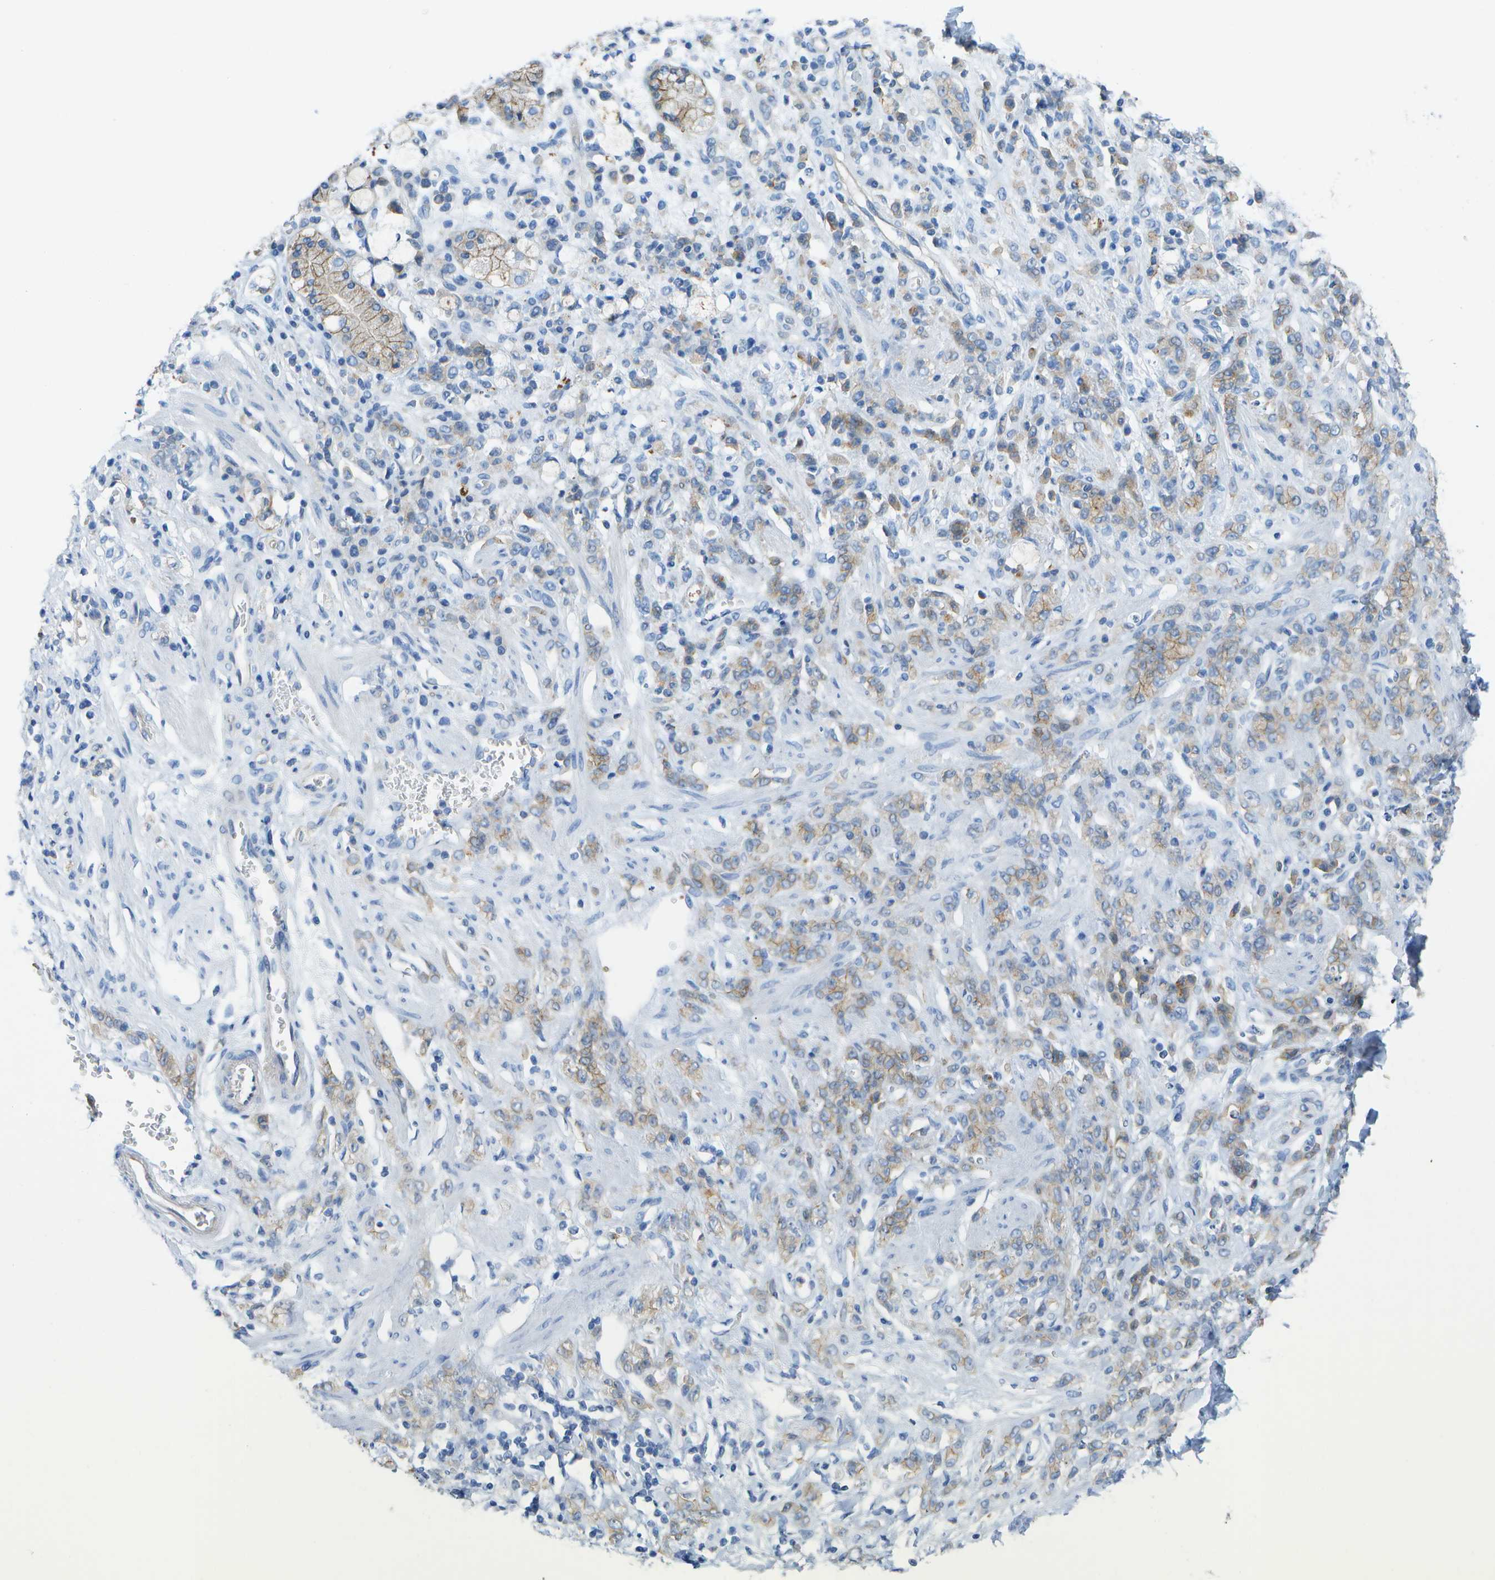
{"staining": {"intensity": "moderate", "quantity": "25%-75%", "location": "cytoplasmic/membranous"}, "tissue": "stomach cancer", "cell_type": "Tumor cells", "image_type": "cancer", "snomed": [{"axis": "morphology", "description": "Normal tissue, NOS"}, {"axis": "morphology", "description": "Adenocarcinoma, NOS"}, {"axis": "topography", "description": "Stomach"}], "caption": "Protein expression analysis of human stomach adenocarcinoma reveals moderate cytoplasmic/membranous staining in about 25%-75% of tumor cells.", "gene": "CD46", "patient": {"sex": "male", "age": 82}}